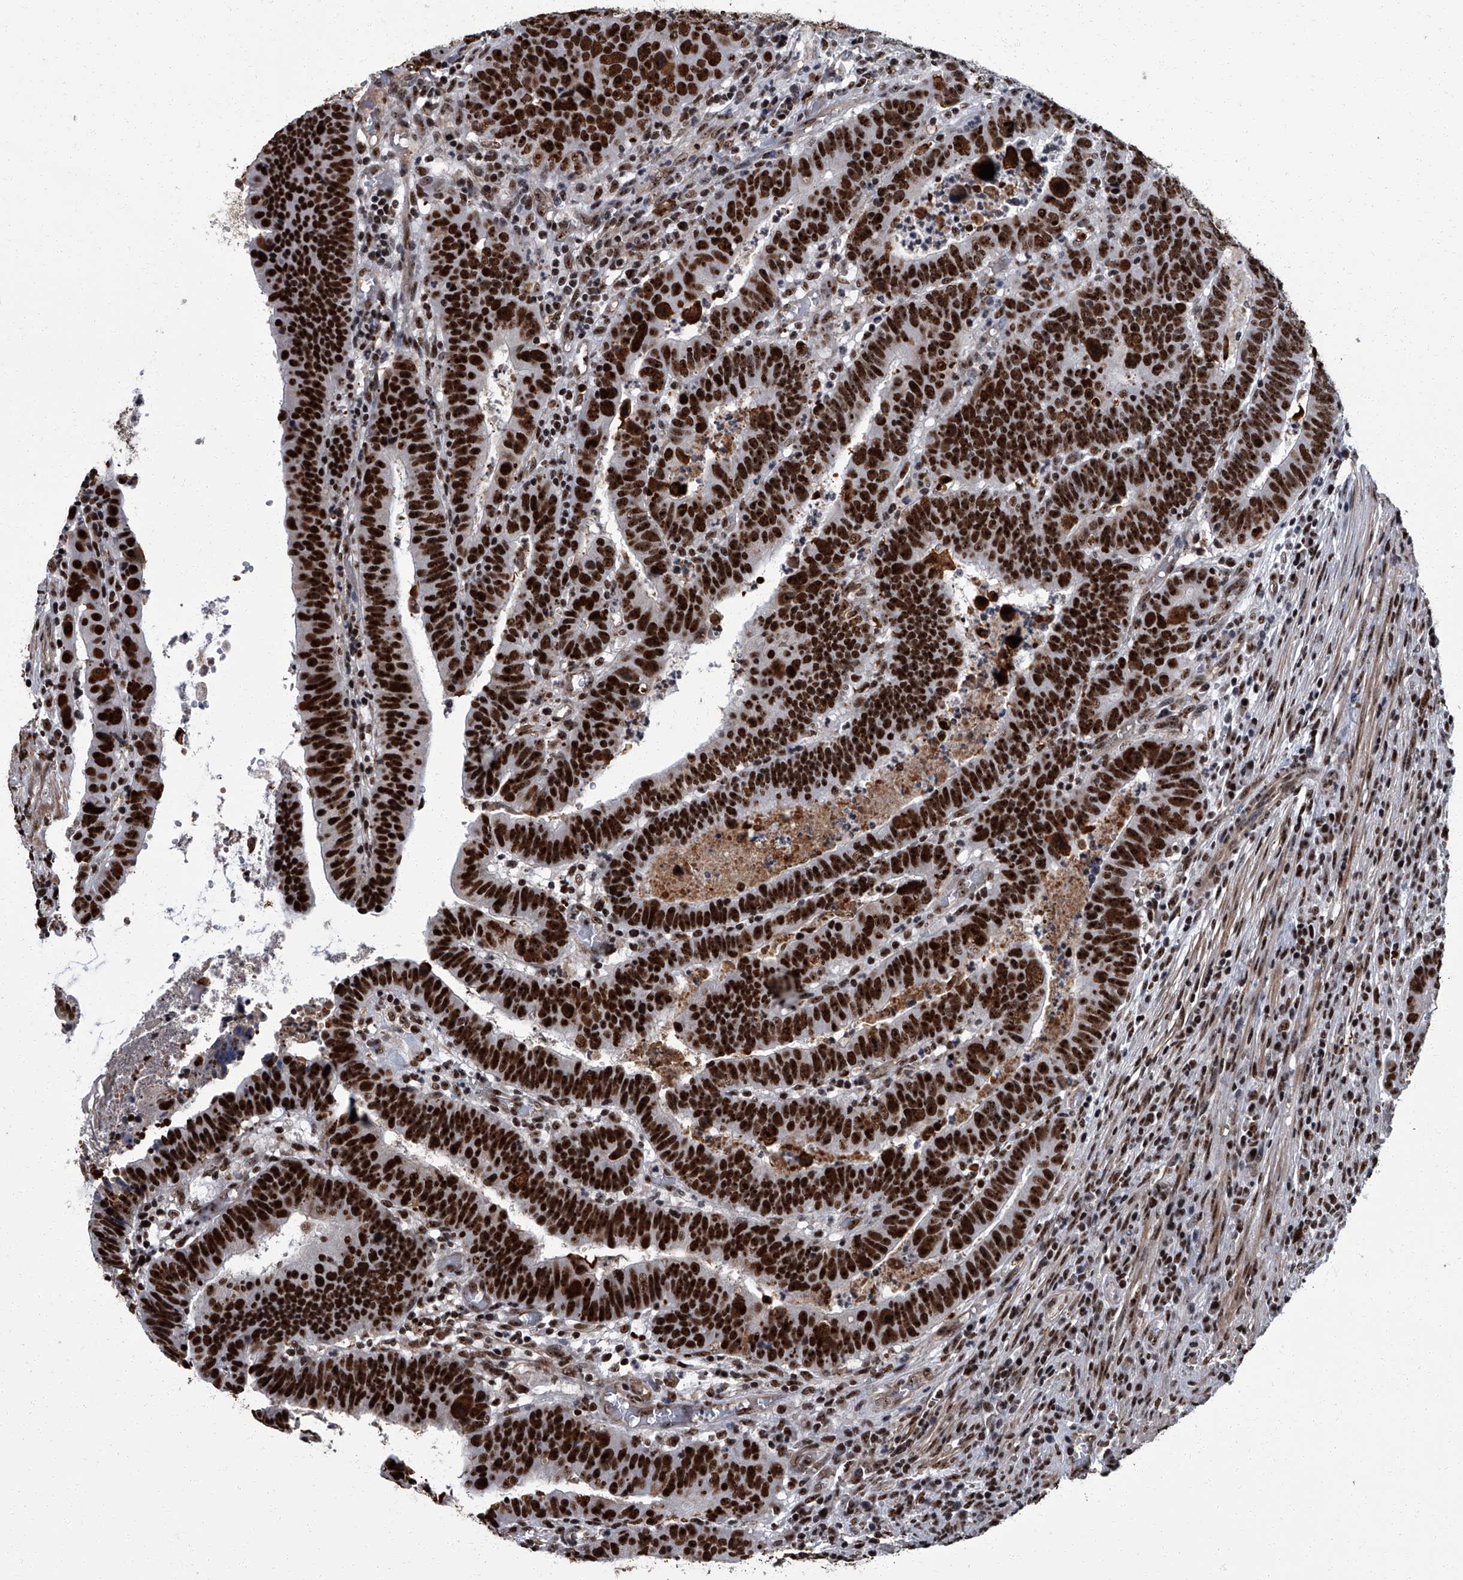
{"staining": {"intensity": "strong", "quantity": ">75%", "location": "nuclear"}, "tissue": "colorectal cancer", "cell_type": "Tumor cells", "image_type": "cancer", "snomed": [{"axis": "morphology", "description": "Normal tissue, NOS"}, {"axis": "morphology", "description": "Adenocarcinoma, NOS"}, {"axis": "topography", "description": "Rectum"}], "caption": "This is a photomicrograph of immunohistochemistry staining of colorectal cancer, which shows strong positivity in the nuclear of tumor cells.", "gene": "ZNF518B", "patient": {"sex": "female", "age": 65}}